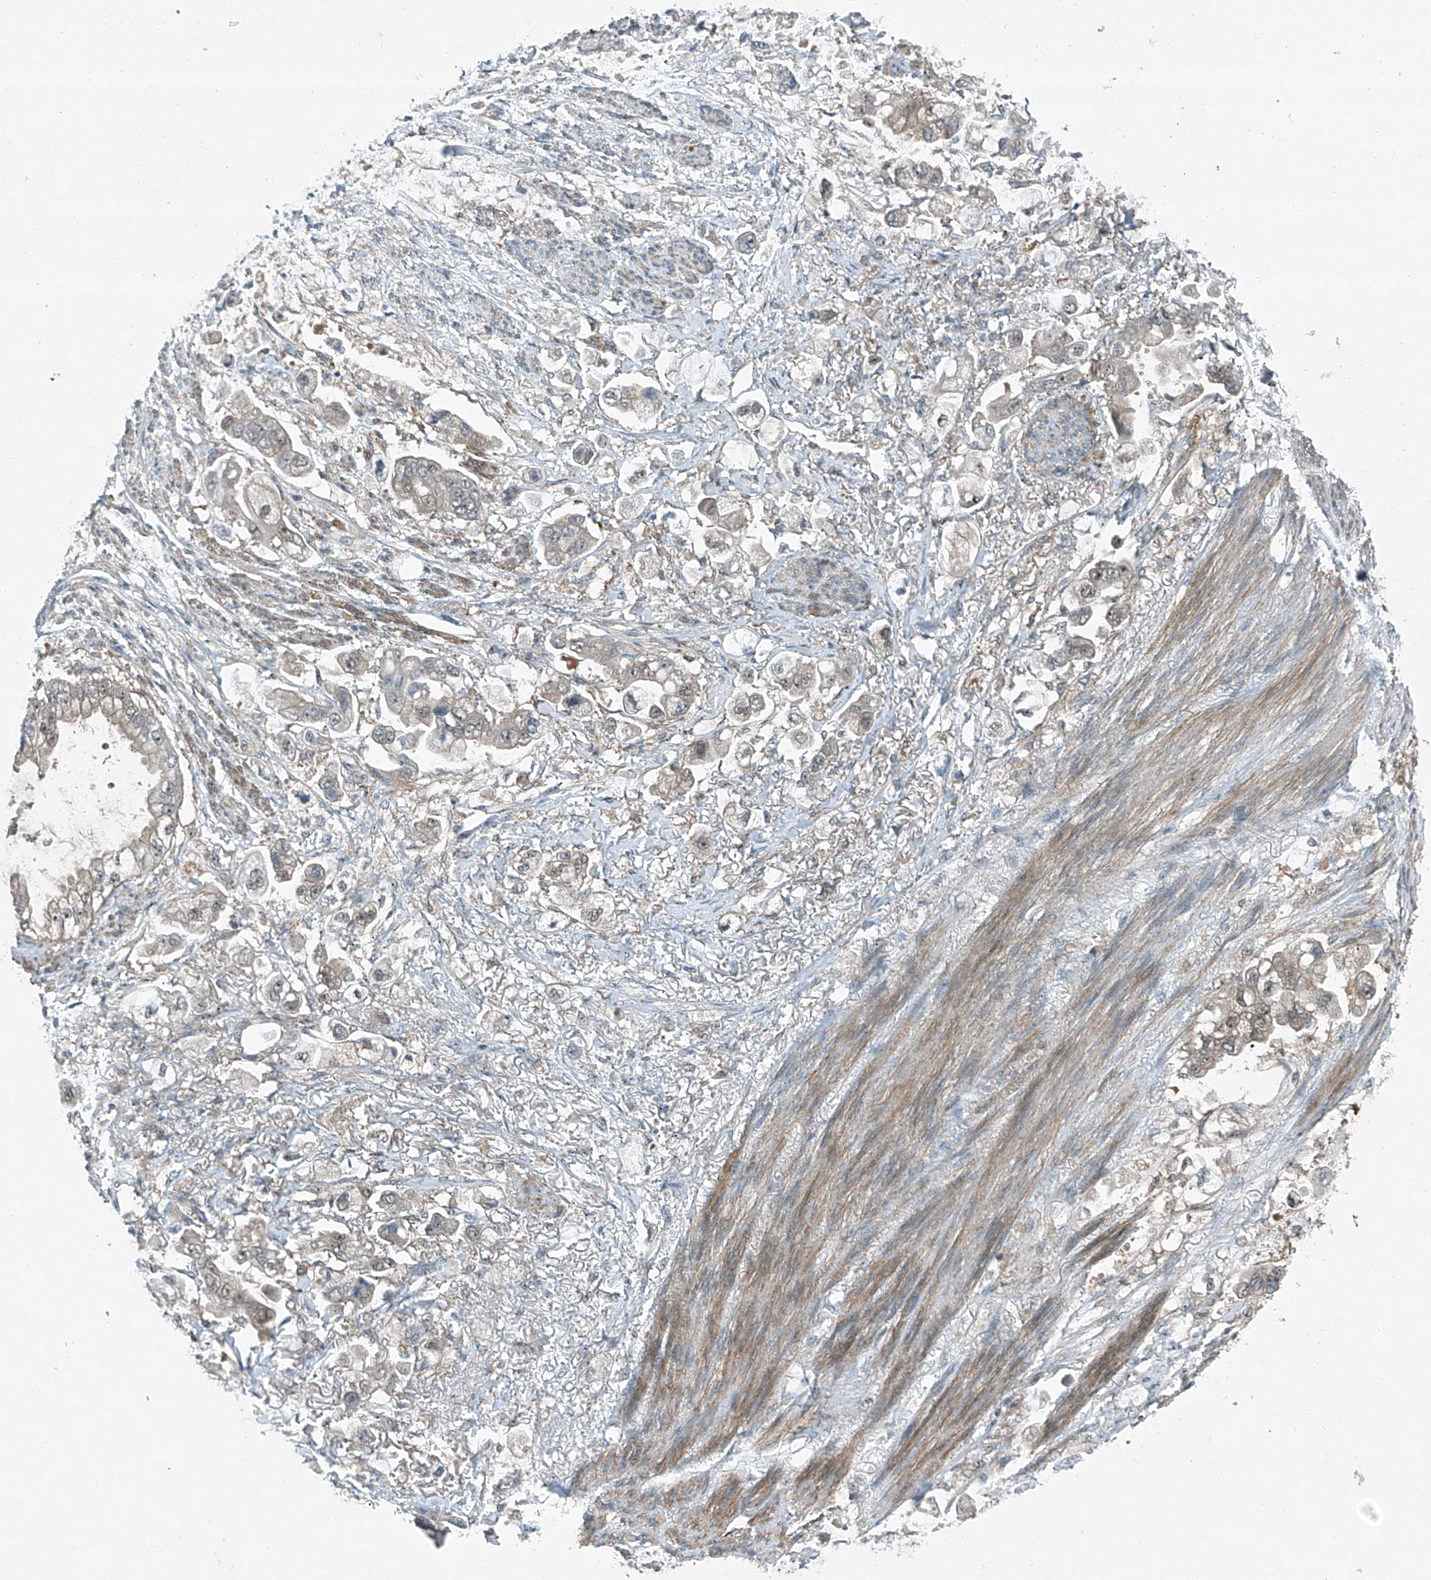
{"staining": {"intensity": "negative", "quantity": "none", "location": "none"}, "tissue": "stomach cancer", "cell_type": "Tumor cells", "image_type": "cancer", "snomed": [{"axis": "morphology", "description": "Adenocarcinoma, NOS"}, {"axis": "topography", "description": "Stomach"}], "caption": "Protein analysis of adenocarcinoma (stomach) shows no significant staining in tumor cells.", "gene": "PPCS", "patient": {"sex": "male", "age": 62}}